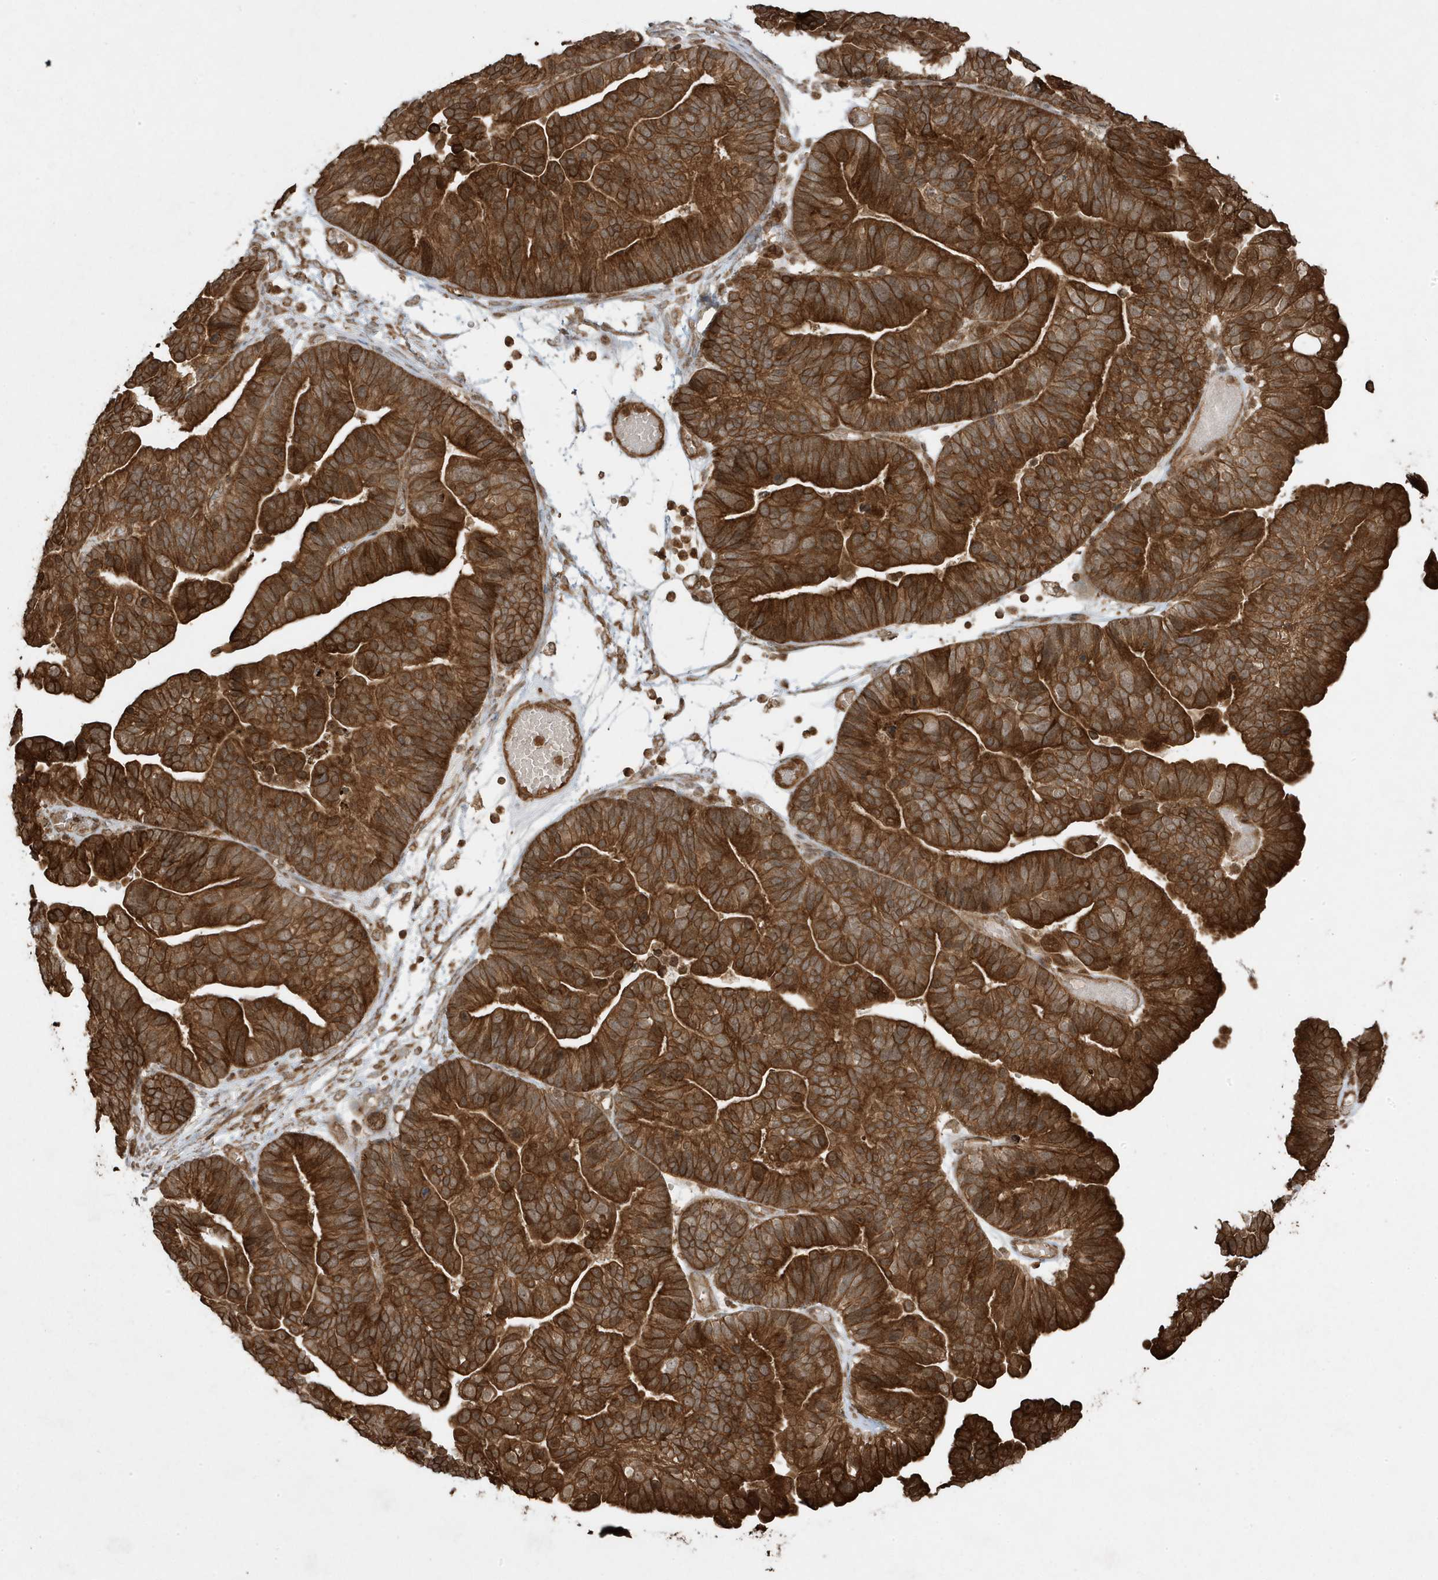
{"staining": {"intensity": "strong", "quantity": ">75%", "location": "cytoplasmic/membranous"}, "tissue": "ovarian cancer", "cell_type": "Tumor cells", "image_type": "cancer", "snomed": [{"axis": "morphology", "description": "Cystadenocarcinoma, serous, NOS"}, {"axis": "topography", "description": "Ovary"}], "caption": "Serous cystadenocarcinoma (ovarian) stained with a brown dye exhibits strong cytoplasmic/membranous positive positivity in about >75% of tumor cells.", "gene": "ASAP1", "patient": {"sex": "female", "age": 56}}